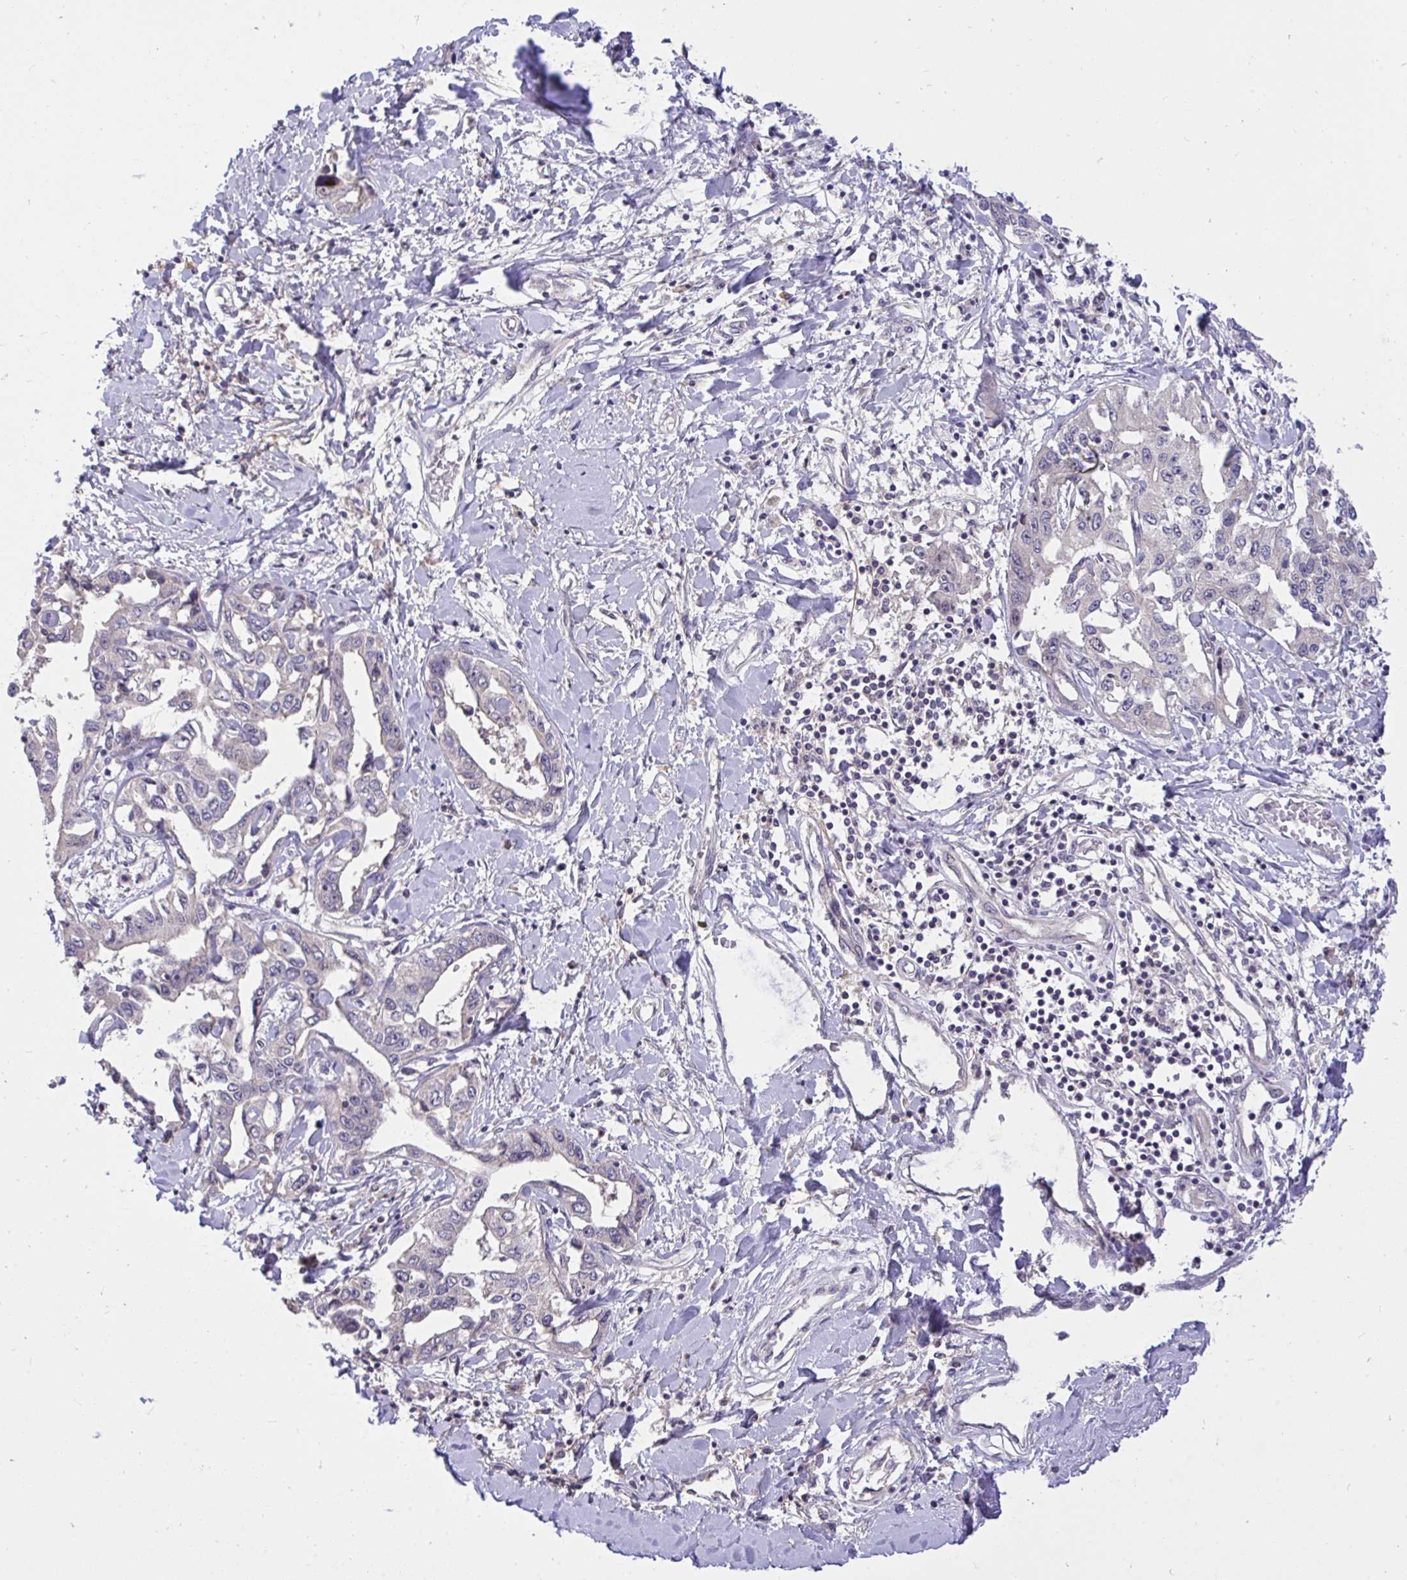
{"staining": {"intensity": "negative", "quantity": "none", "location": "none"}, "tissue": "liver cancer", "cell_type": "Tumor cells", "image_type": "cancer", "snomed": [{"axis": "morphology", "description": "Cholangiocarcinoma"}, {"axis": "topography", "description": "Liver"}], "caption": "There is no significant positivity in tumor cells of liver cancer (cholangiocarcinoma).", "gene": "C19orf54", "patient": {"sex": "male", "age": 59}}